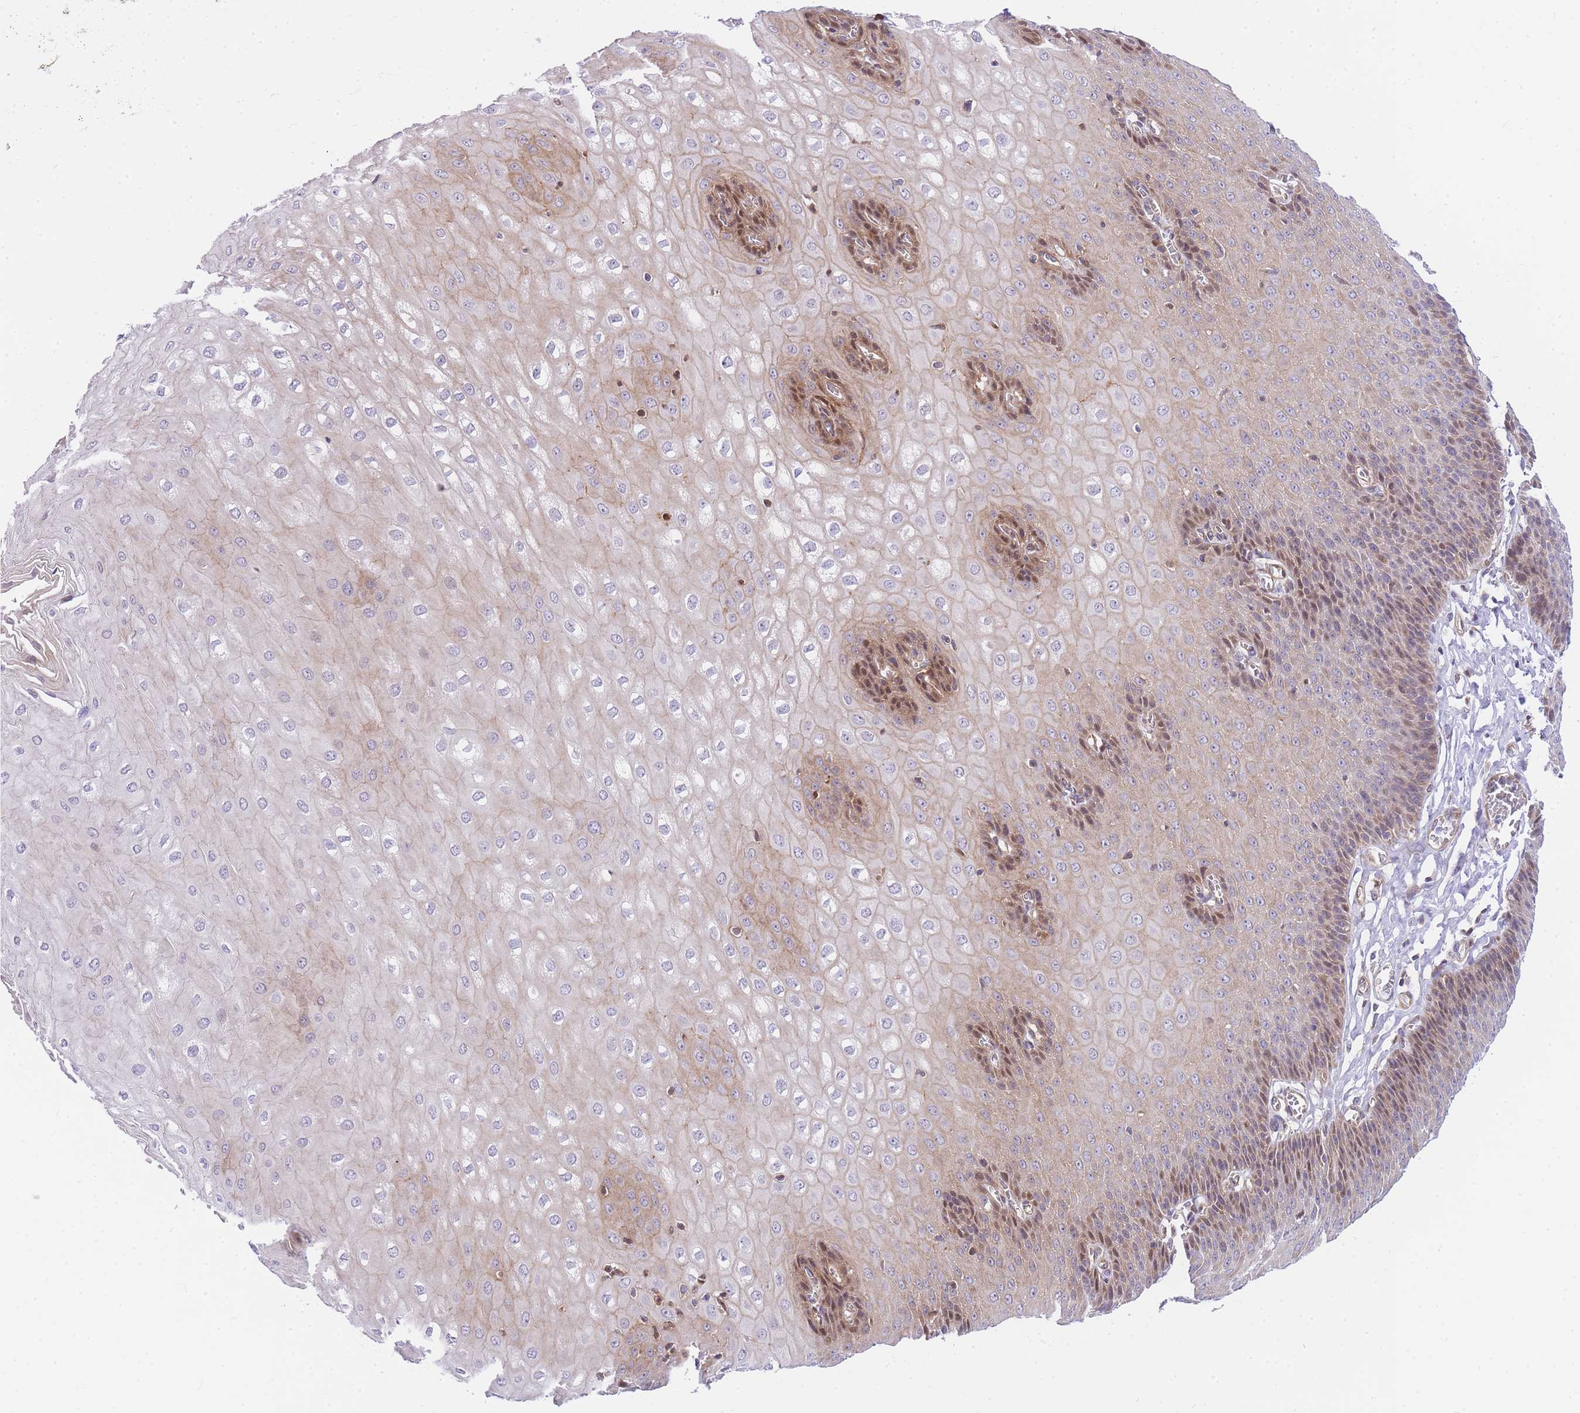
{"staining": {"intensity": "moderate", "quantity": "25%-75%", "location": "cytoplasmic/membranous,nuclear"}, "tissue": "esophagus", "cell_type": "Squamous epithelial cells", "image_type": "normal", "snomed": [{"axis": "morphology", "description": "Normal tissue, NOS"}, {"axis": "topography", "description": "Esophagus"}], "caption": "A high-resolution histopathology image shows immunohistochemistry (IHC) staining of normal esophagus, which demonstrates moderate cytoplasmic/membranous,nuclear positivity in about 25%-75% of squamous epithelial cells. The protein of interest is stained brown, and the nuclei are stained in blue (DAB IHC with brightfield microscopy, high magnification).", "gene": "S100PBP", "patient": {"sex": "male", "age": 60}}